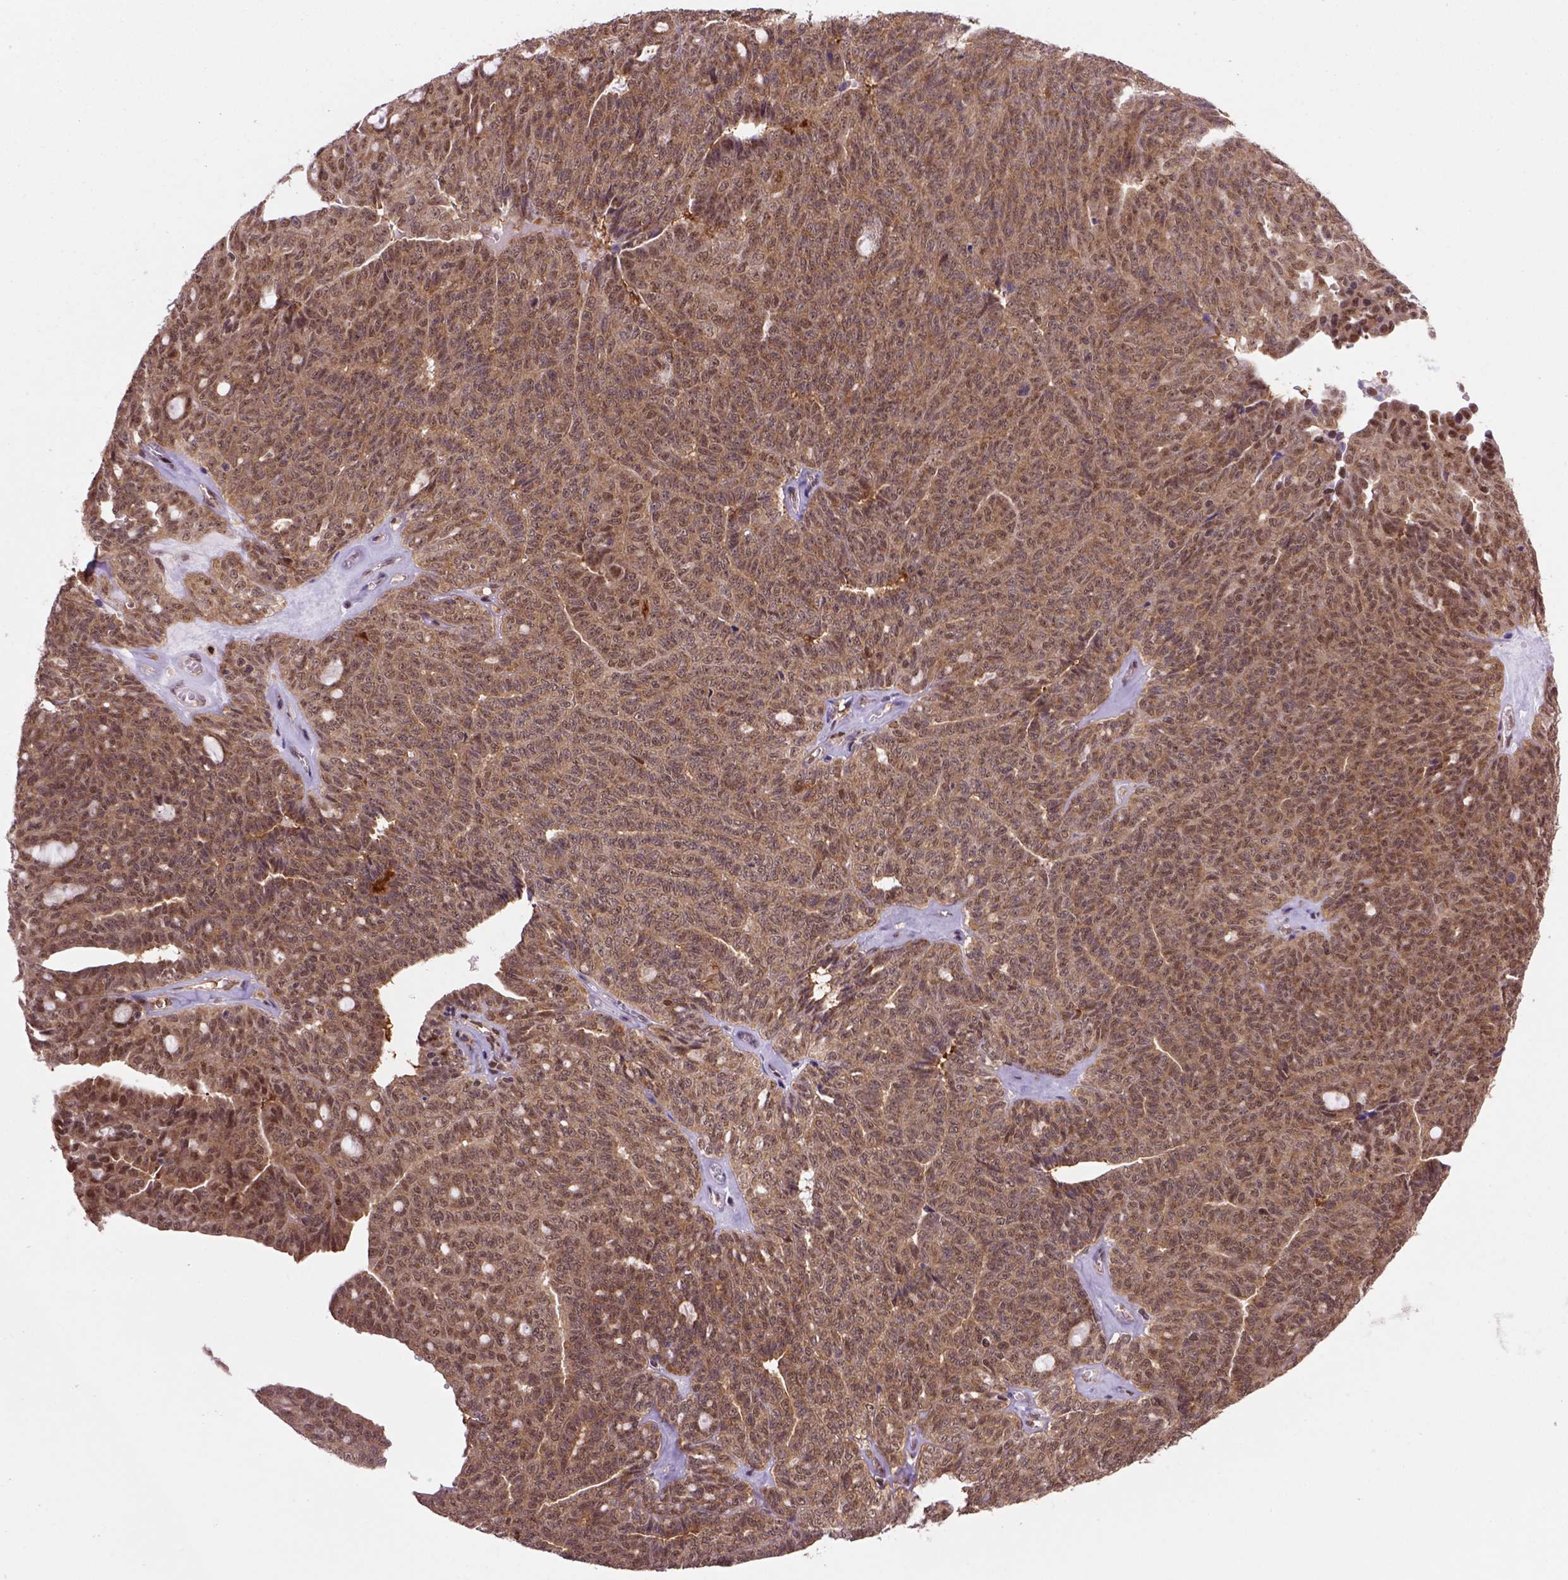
{"staining": {"intensity": "moderate", "quantity": ">75%", "location": "cytoplasmic/membranous,nuclear"}, "tissue": "ovarian cancer", "cell_type": "Tumor cells", "image_type": "cancer", "snomed": [{"axis": "morphology", "description": "Cystadenocarcinoma, serous, NOS"}, {"axis": "topography", "description": "Ovary"}], "caption": "This is an image of immunohistochemistry (IHC) staining of serous cystadenocarcinoma (ovarian), which shows moderate positivity in the cytoplasmic/membranous and nuclear of tumor cells.", "gene": "PSMC2", "patient": {"sex": "female", "age": 71}}